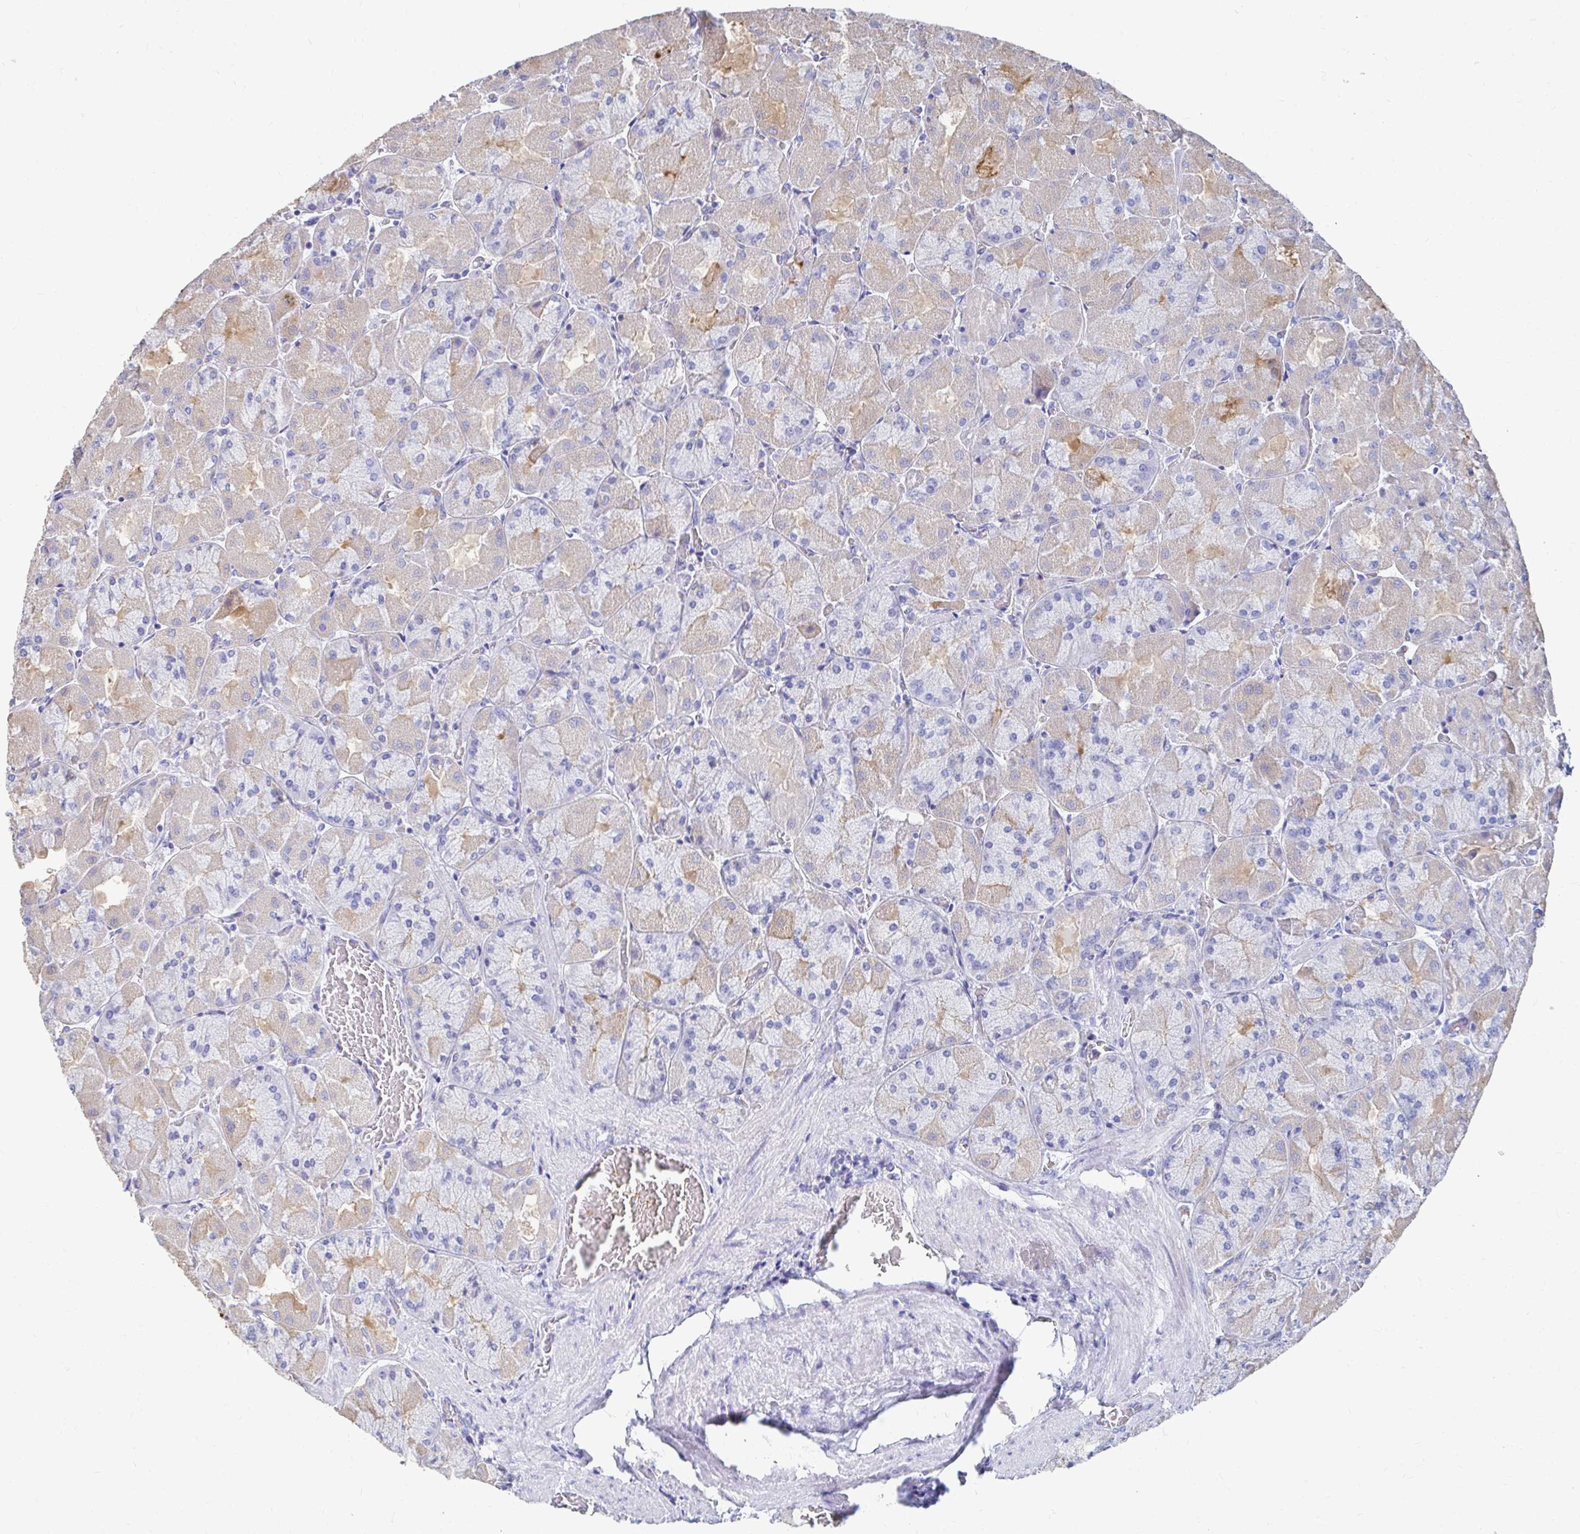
{"staining": {"intensity": "moderate", "quantity": "<25%", "location": "cytoplasmic/membranous"}, "tissue": "stomach", "cell_type": "Glandular cells", "image_type": "normal", "snomed": [{"axis": "morphology", "description": "Normal tissue, NOS"}, {"axis": "topography", "description": "Stomach"}], "caption": "Immunohistochemical staining of benign stomach reveals moderate cytoplasmic/membranous protein staining in approximately <25% of glandular cells.", "gene": "LAMC3", "patient": {"sex": "female", "age": 61}}